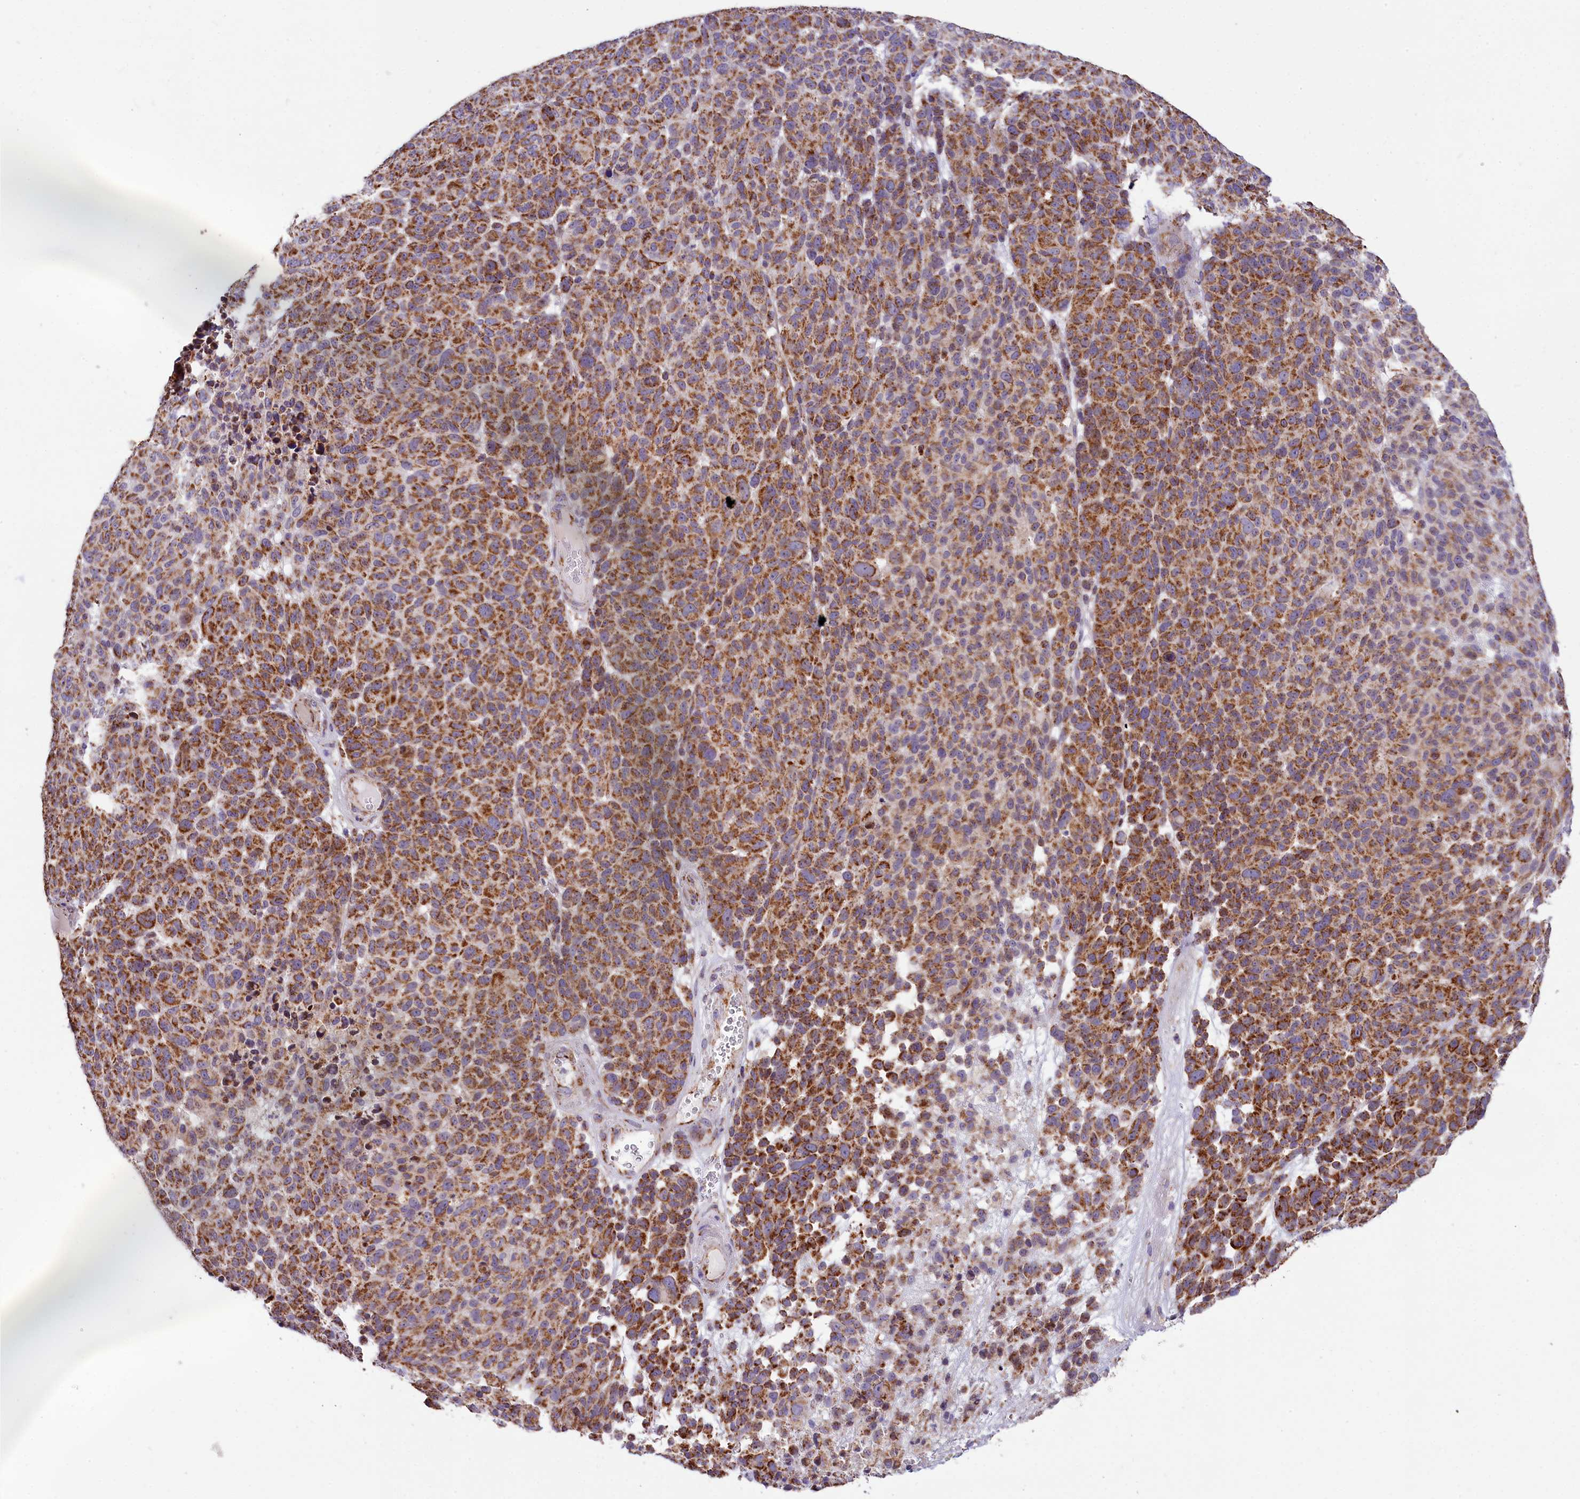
{"staining": {"intensity": "strong", "quantity": ">75%", "location": "cytoplasmic/membranous"}, "tissue": "melanoma", "cell_type": "Tumor cells", "image_type": "cancer", "snomed": [{"axis": "morphology", "description": "Malignant melanoma, NOS"}, {"axis": "topography", "description": "Skin"}], "caption": "This histopathology image demonstrates IHC staining of malignant melanoma, with high strong cytoplasmic/membranous staining in about >75% of tumor cells.", "gene": "NDUFA8", "patient": {"sex": "male", "age": 49}}